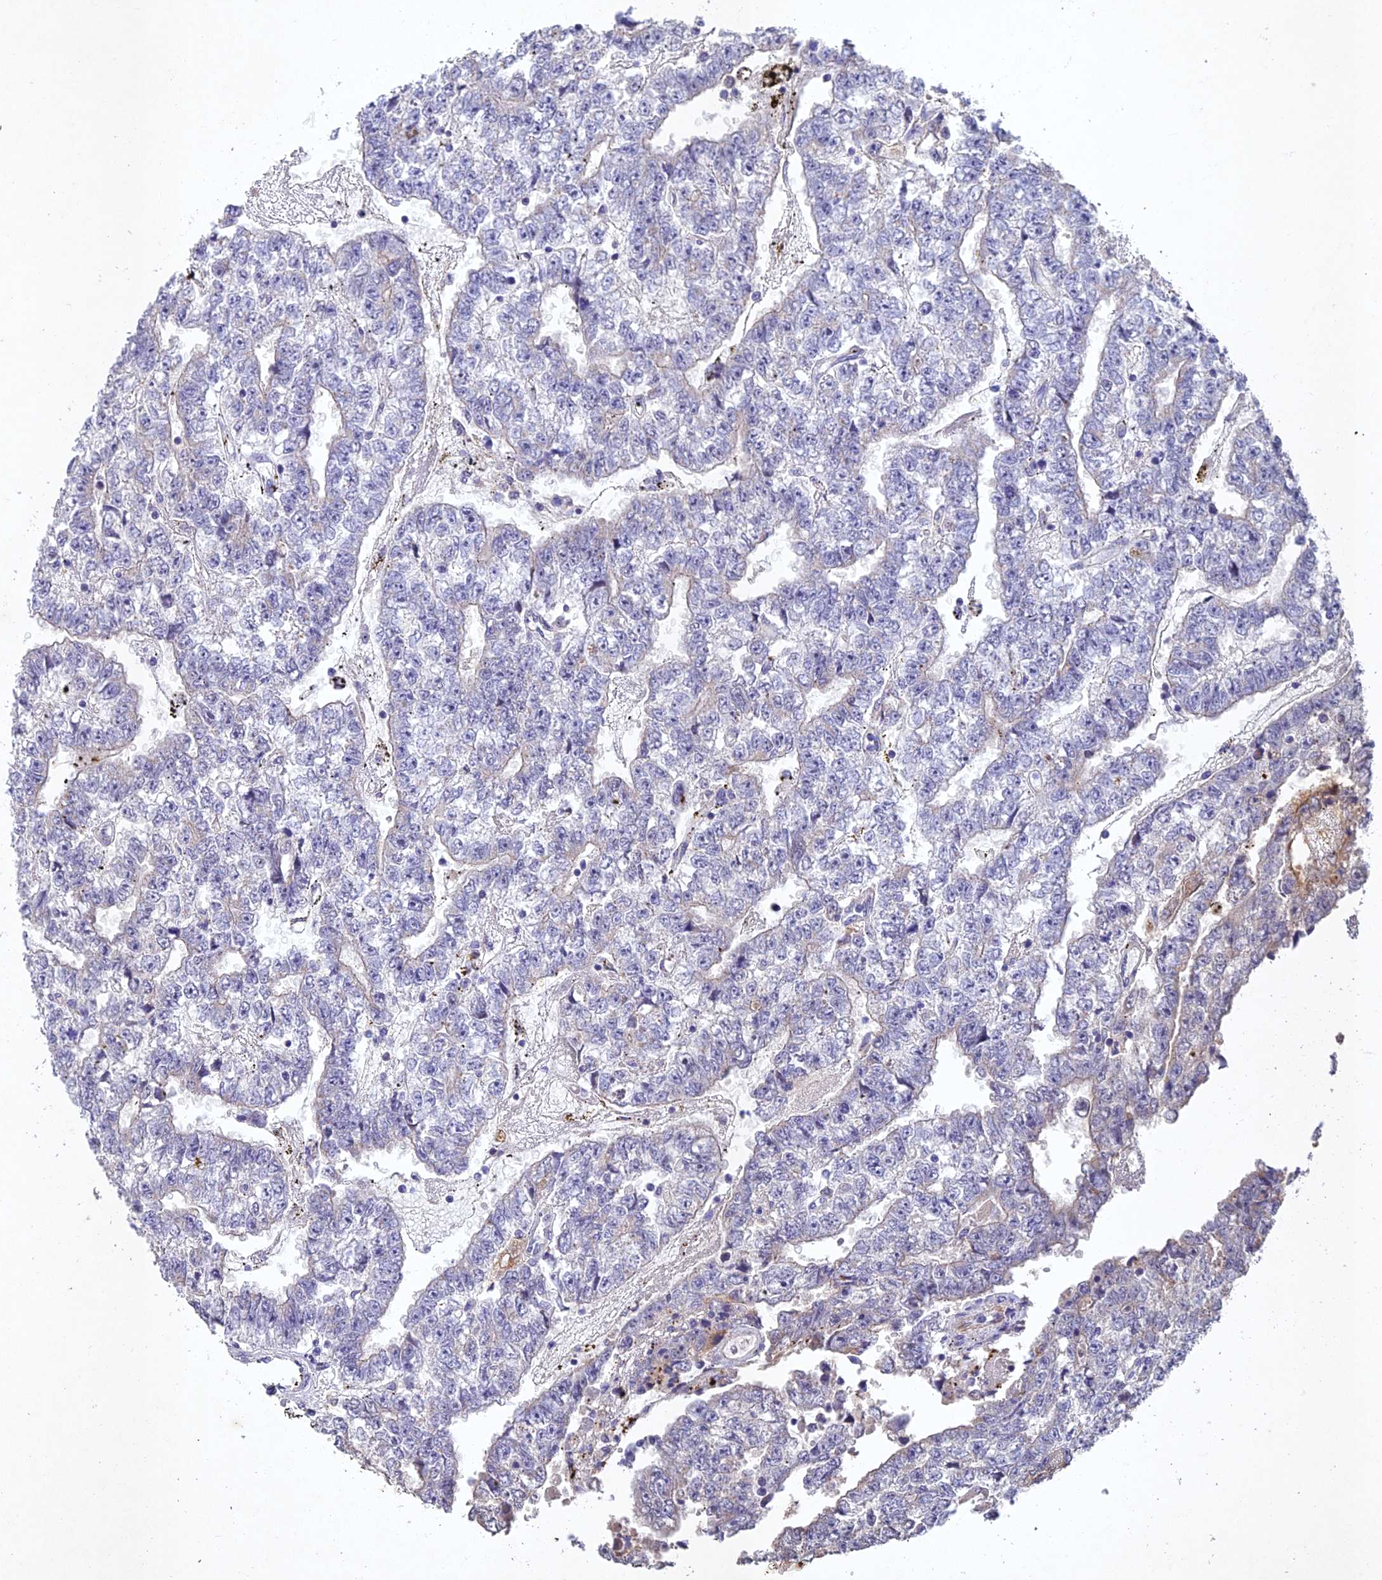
{"staining": {"intensity": "weak", "quantity": "<25%", "location": "cytoplasmic/membranous"}, "tissue": "testis cancer", "cell_type": "Tumor cells", "image_type": "cancer", "snomed": [{"axis": "morphology", "description": "Carcinoma, Embryonal, NOS"}, {"axis": "topography", "description": "Testis"}], "caption": "High power microscopy histopathology image of an IHC histopathology image of testis embryonal carcinoma, revealing no significant expression in tumor cells.", "gene": "NSMCE1", "patient": {"sex": "male", "age": 25}}